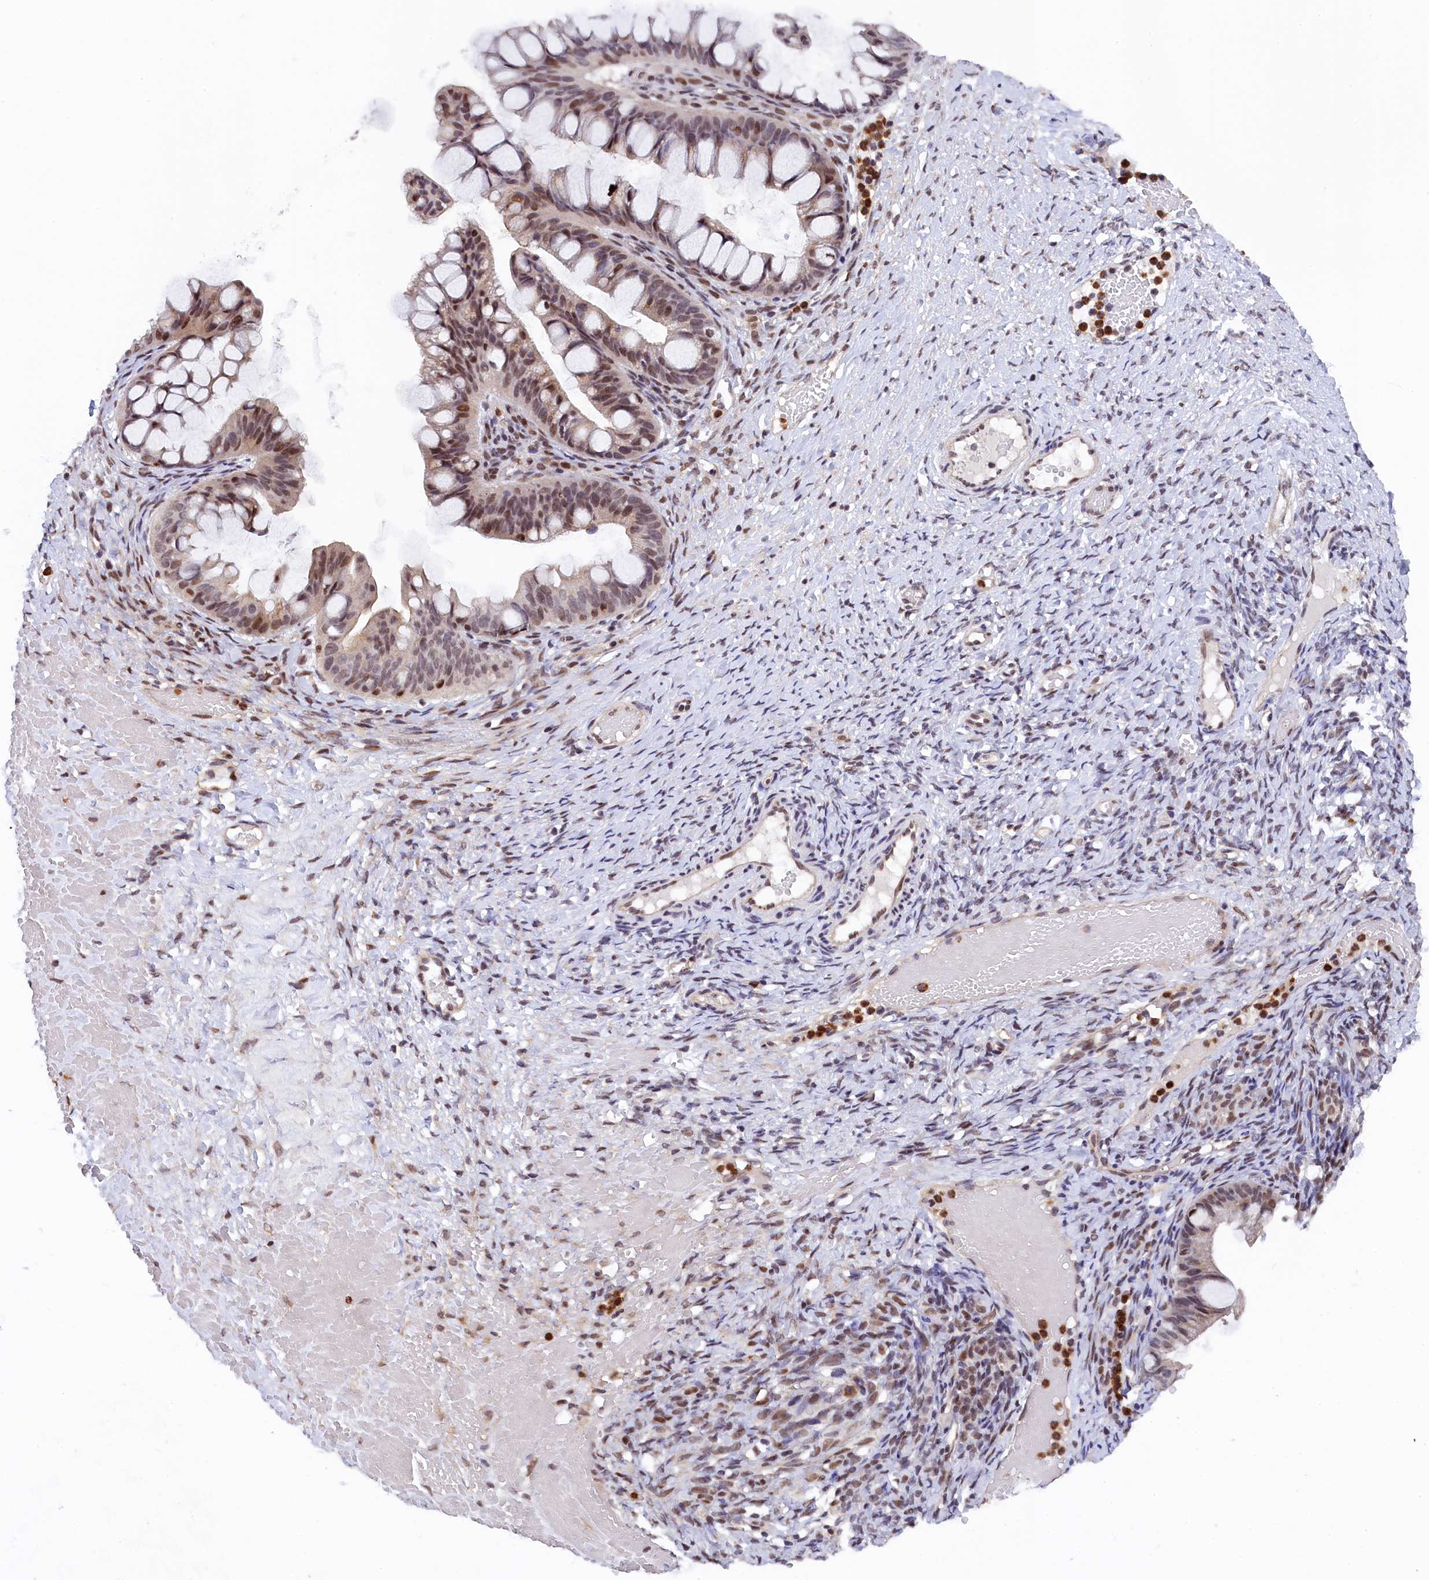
{"staining": {"intensity": "moderate", "quantity": "25%-75%", "location": "nuclear"}, "tissue": "ovarian cancer", "cell_type": "Tumor cells", "image_type": "cancer", "snomed": [{"axis": "morphology", "description": "Cystadenocarcinoma, mucinous, NOS"}, {"axis": "topography", "description": "Ovary"}], "caption": "DAB (3,3'-diaminobenzidine) immunohistochemical staining of ovarian mucinous cystadenocarcinoma demonstrates moderate nuclear protein positivity in about 25%-75% of tumor cells.", "gene": "ADIG", "patient": {"sex": "female", "age": 73}}